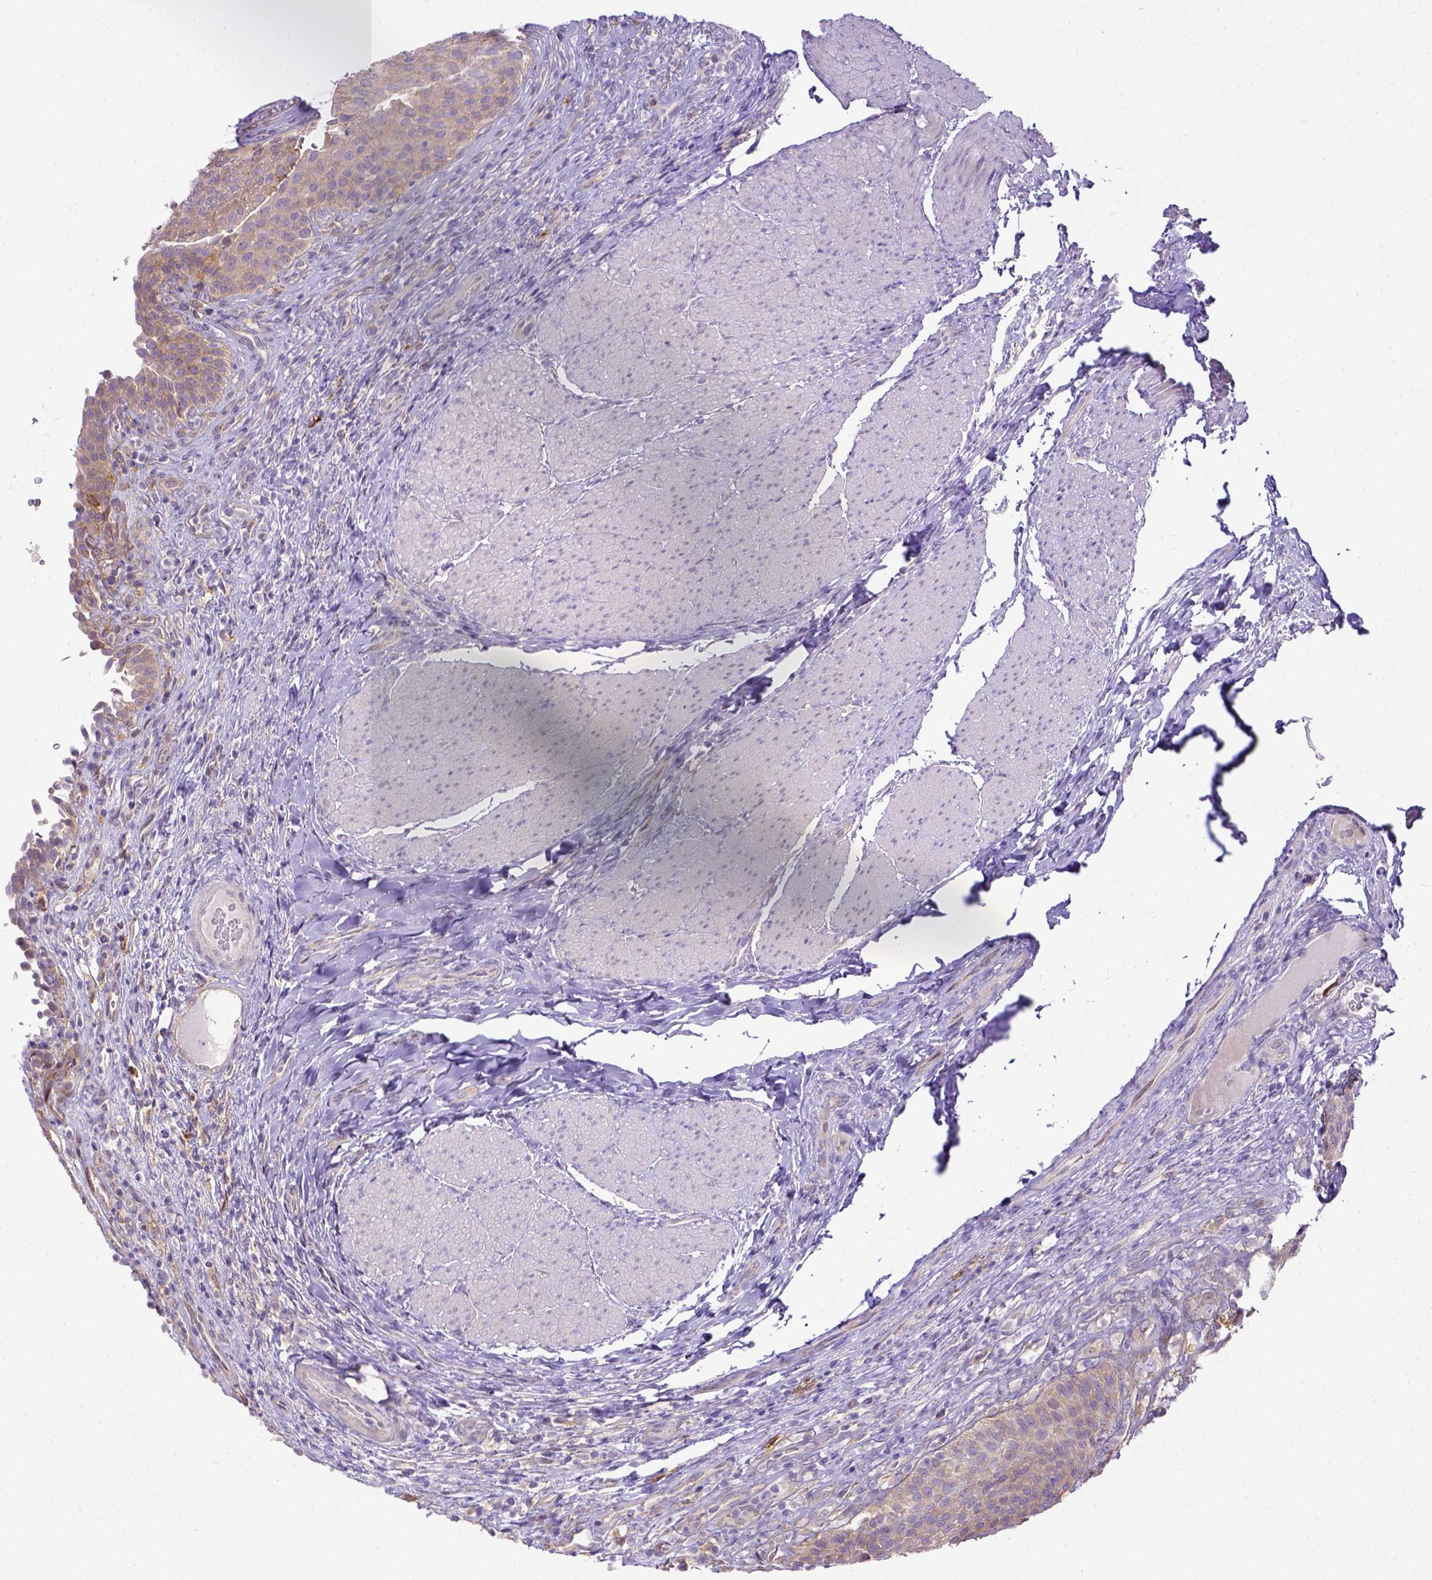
{"staining": {"intensity": "weak", "quantity": "<25%", "location": "cytoplasmic/membranous"}, "tissue": "urinary bladder", "cell_type": "Urothelial cells", "image_type": "normal", "snomed": [{"axis": "morphology", "description": "Normal tissue, NOS"}, {"axis": "topography", "description": "Urinary bladder"}, {"axis": "topography", "description": "Peripheral nerve tissue"}], "caption": "High power microscopy photomicrograph of an immunohistochemistry histopathology image of normal urinary bladder, revealing no significant staining in urothelial cells.", "gene": "CD40", "patient": {"sex": "male", "age": 66}}